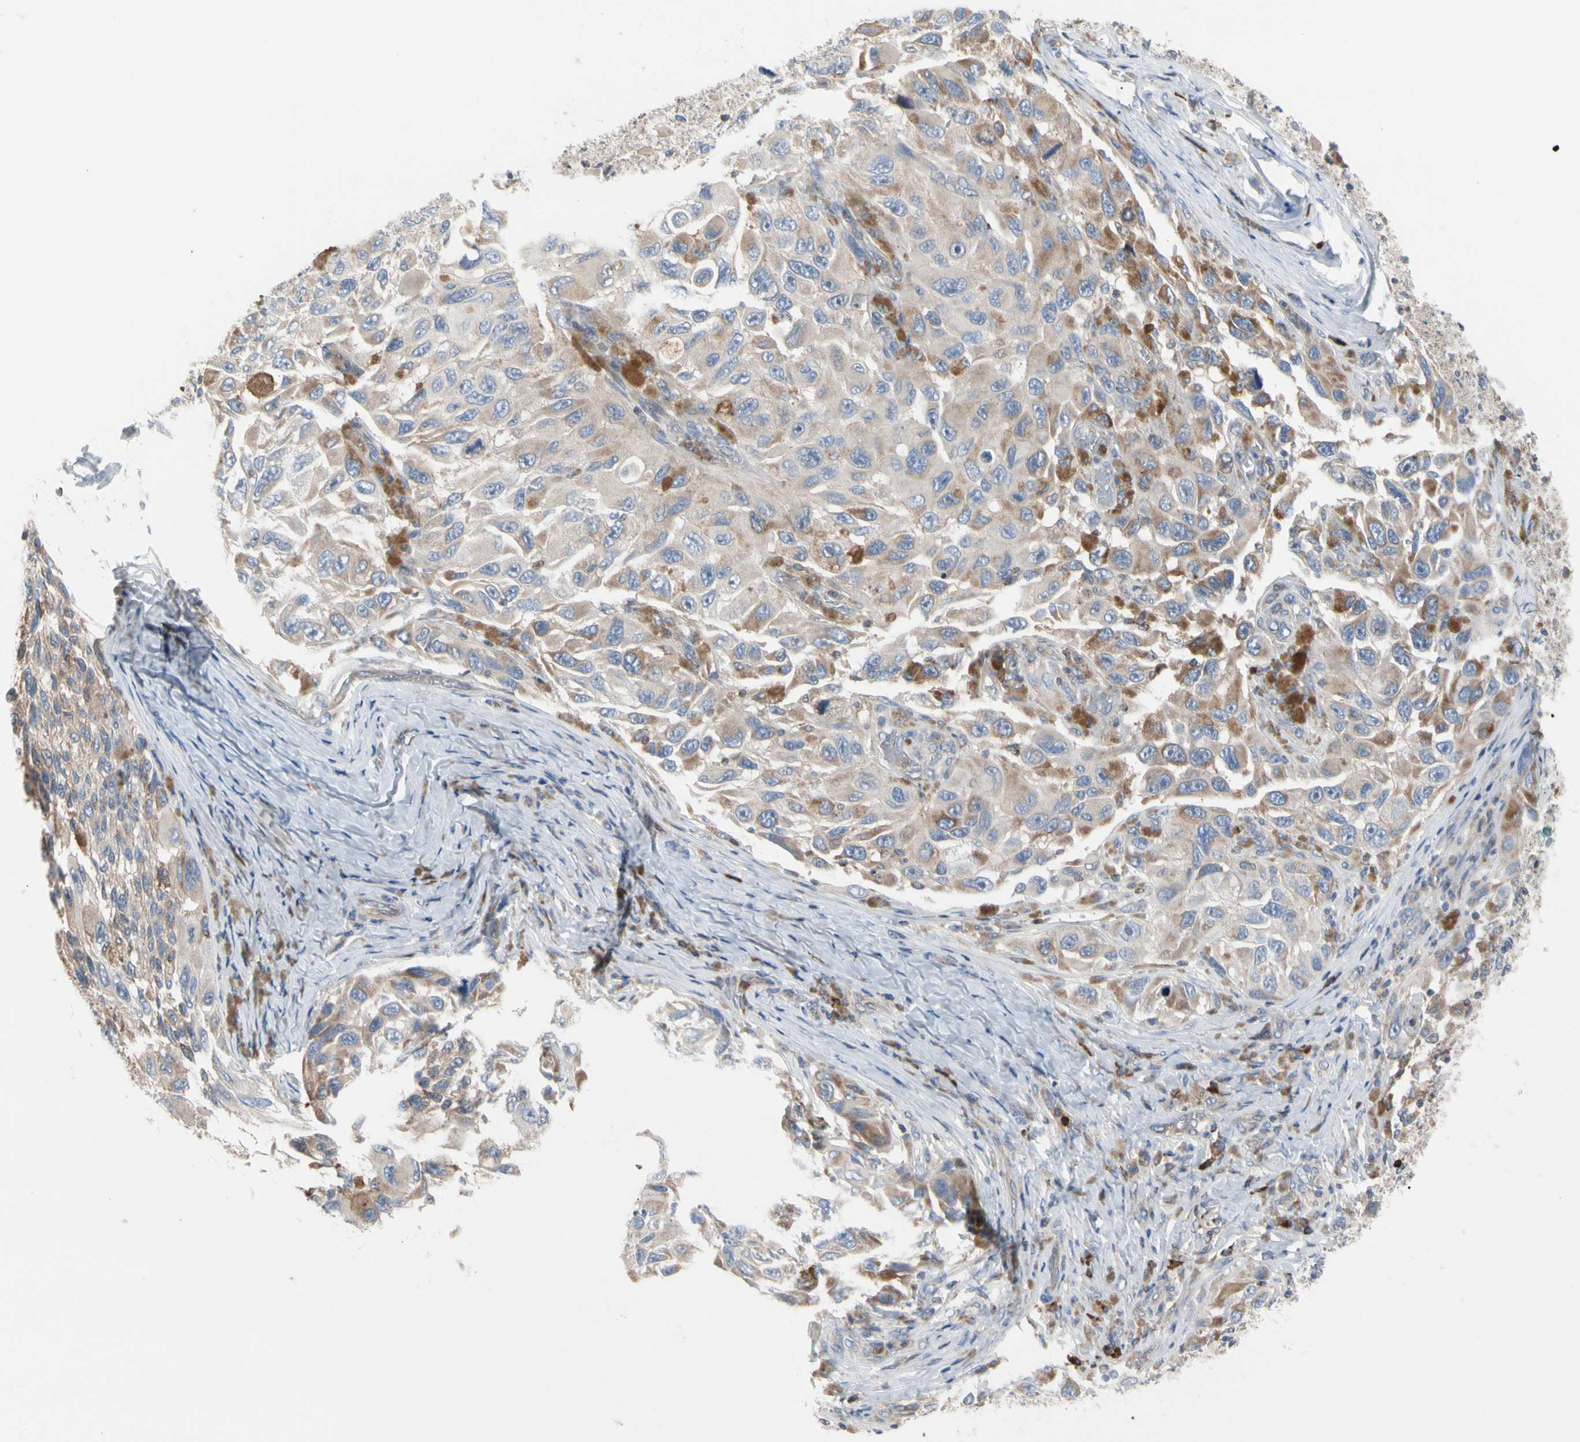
{"staining": {"intensity": "moderate", "quantity": "25%-75%", "location": "cytoplasmic/membranous"}, "tissue": "melanoma", "cell_type": "Tumor cells", "image_type": "cancer", "snomed": [{"axis": "morphology", "description": "Malignant melanoma, NOS"}, {"axis": "topography", "description": "Skin"}], "caption": "Immunohistochemistry (DAB (3,3'-diaminobenzidine)) staining of melanoma exhibits moderate cytoplasmic/membranous protein positivity in about 25%-75% of tumor cells.", "gene": "MCL1", "patient": {"sex": "female", "age": 73}}